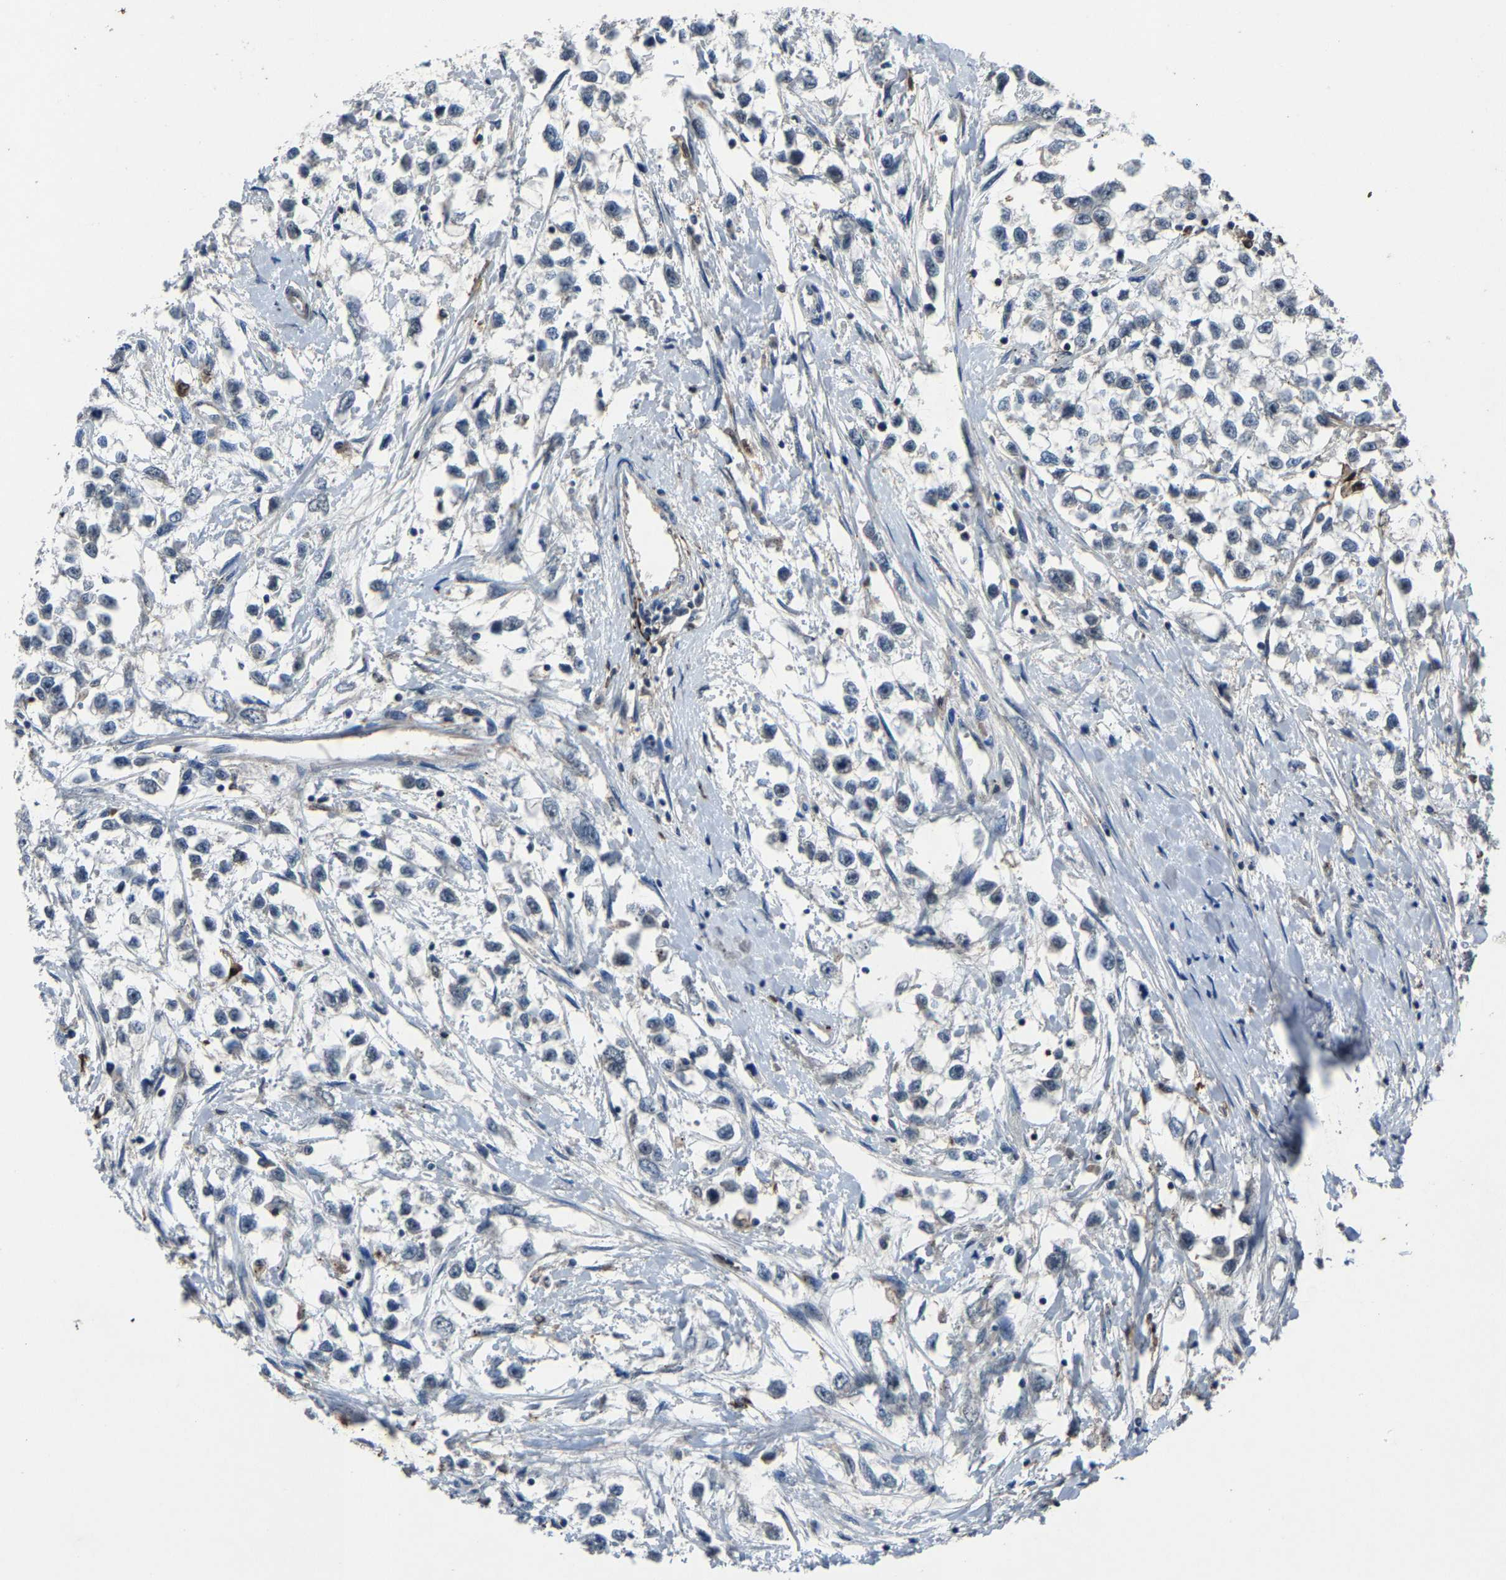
{"staining": {"intensity": "negative", "quantity": "none", "location": "none"}, "tissue": "testis cancer", "cell_type": "Tumor cells", "image_type": "cancer", "snomed": [{"axis": "morphology", "description": "Seminoma, NOS"}, {"axis": "morphology", "description": "Carcinoma, Embryonal, NOS"}, {"axis": "topography", "description": "Testis"}], "caption": "This is a photomicrograph of immunohistochemistry (IHC) staining of testis cancer (embryonal carcinoma), which shows no expression in tumor cells.", "gene": "PCNX2", "patient": {"sex": "male", "age": 51}}